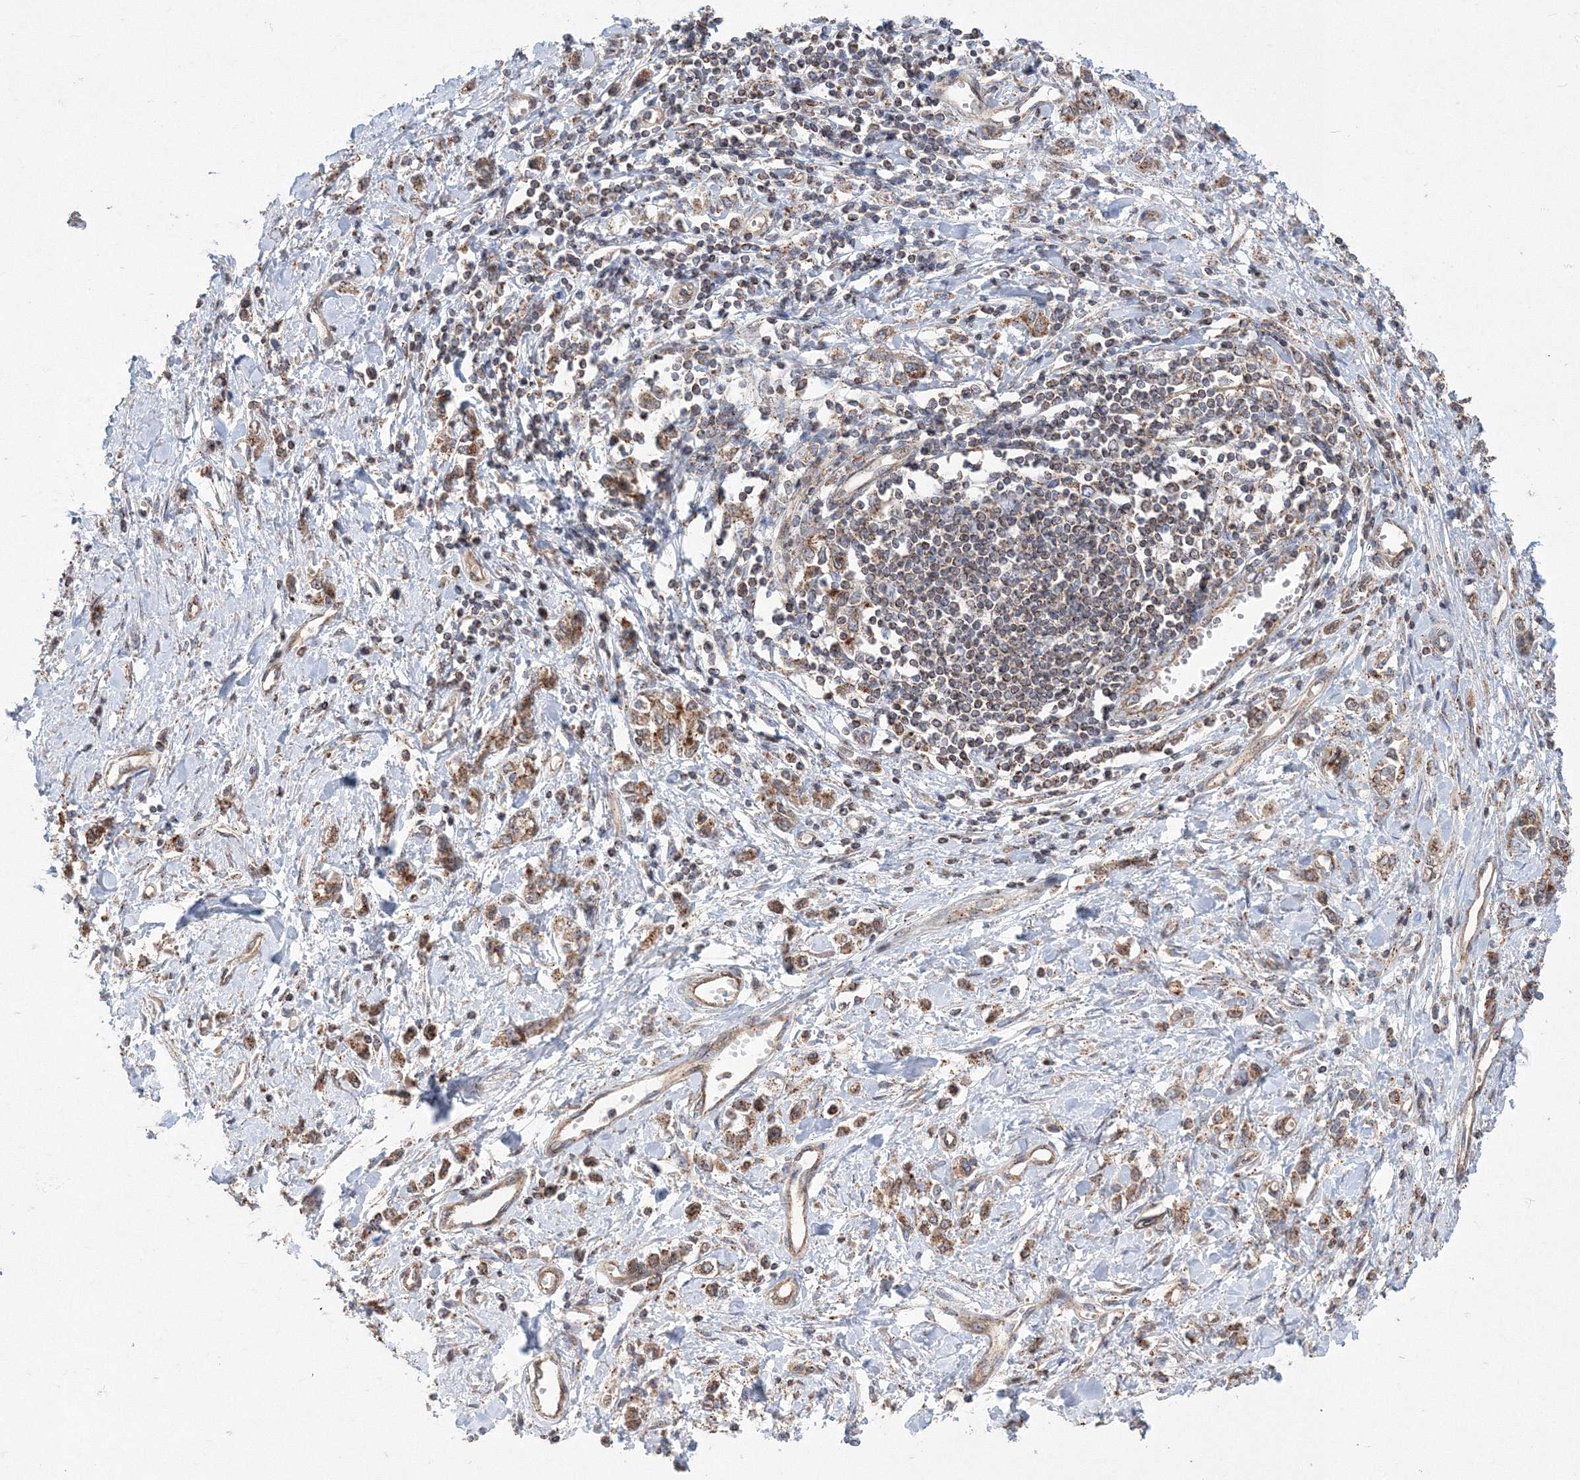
{"staining": {"intensity": "moderate", "quantity": ">75%", "location": "cytoplasmic/membranous"}, "tissue": "stomach cancer", "cell_type": "Tumor cells", "image_type": "cancer", "snomed": [{"axis": "morphology", "description": "Adenocarcinoma, NOS"}, {"axis": "topography", "description": "Stomach"}], "caption": "The photomicrograph exhibits a brown stain indicating the presence of a protein in the cytoplasmic/membranous of tumor cells in stomach cancer (adenocarcinoma).", "gene": "AASDH", "patient": {"sex": "female", "age": 76}}